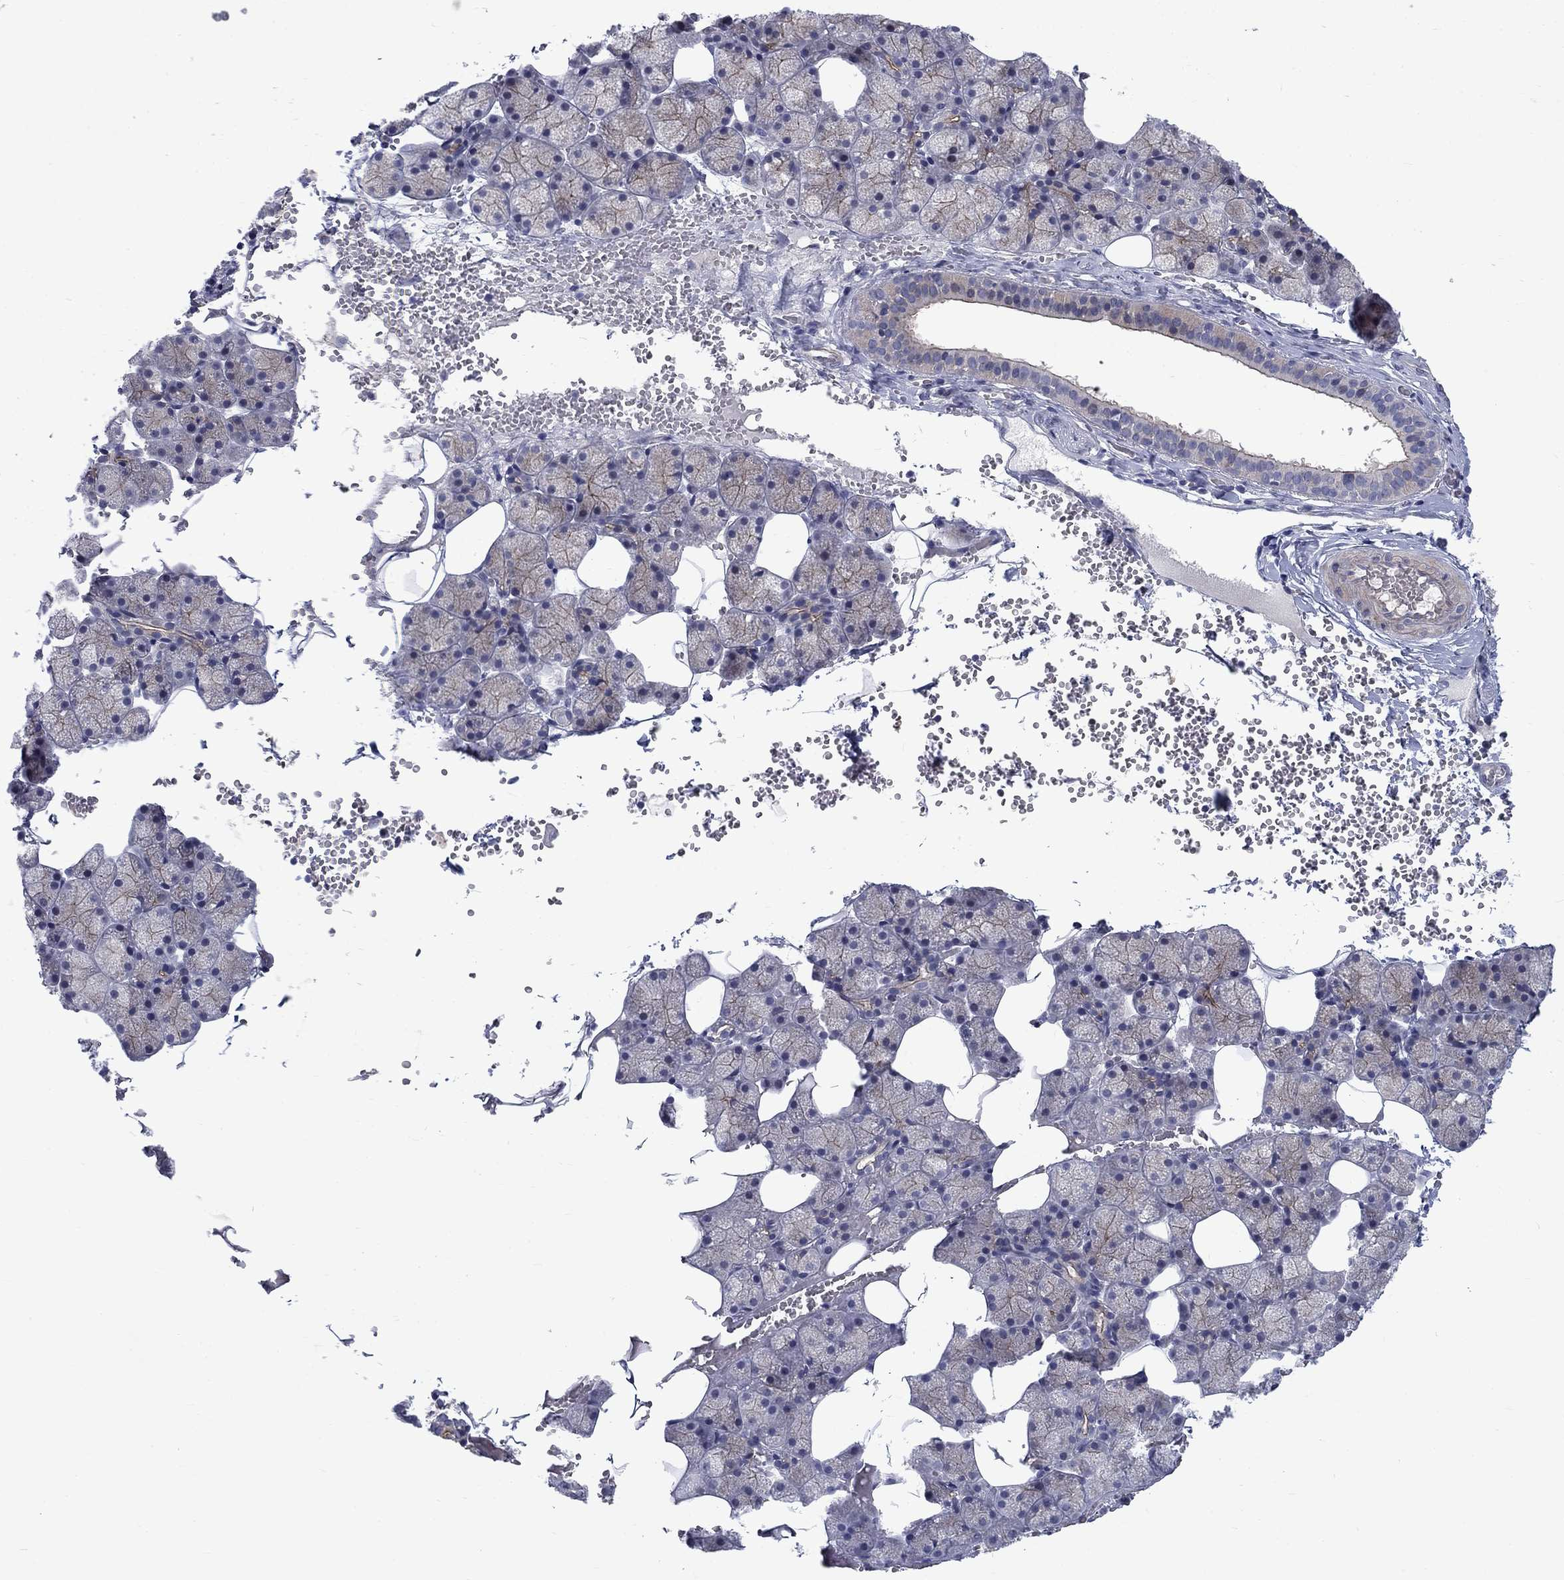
{"staining": {"intensity": "moderate", "quantity": "<25%", "location": "cytoplasmic/membranous"}, "tissue": "salivary gland", "cell_type": "Glandular cells", "image_type": "normal", "snomed": [{"axis": "morphology", "description": "Normal tissue, NOS"}, {"axis": "topography", "description": "Salivary gland"}], "caption": "Protein expression analysis of benign human salivary gland reveals moderate cytoplasmic/membranous positivity in about <25% of glandular cells. The staining was performed using DAB, with brown indicating positive protein expression. Nuclei are stained blue with hematoxylin.", "gene": "SLC1A1", "patient": {"sex": "male", "age": 38}}